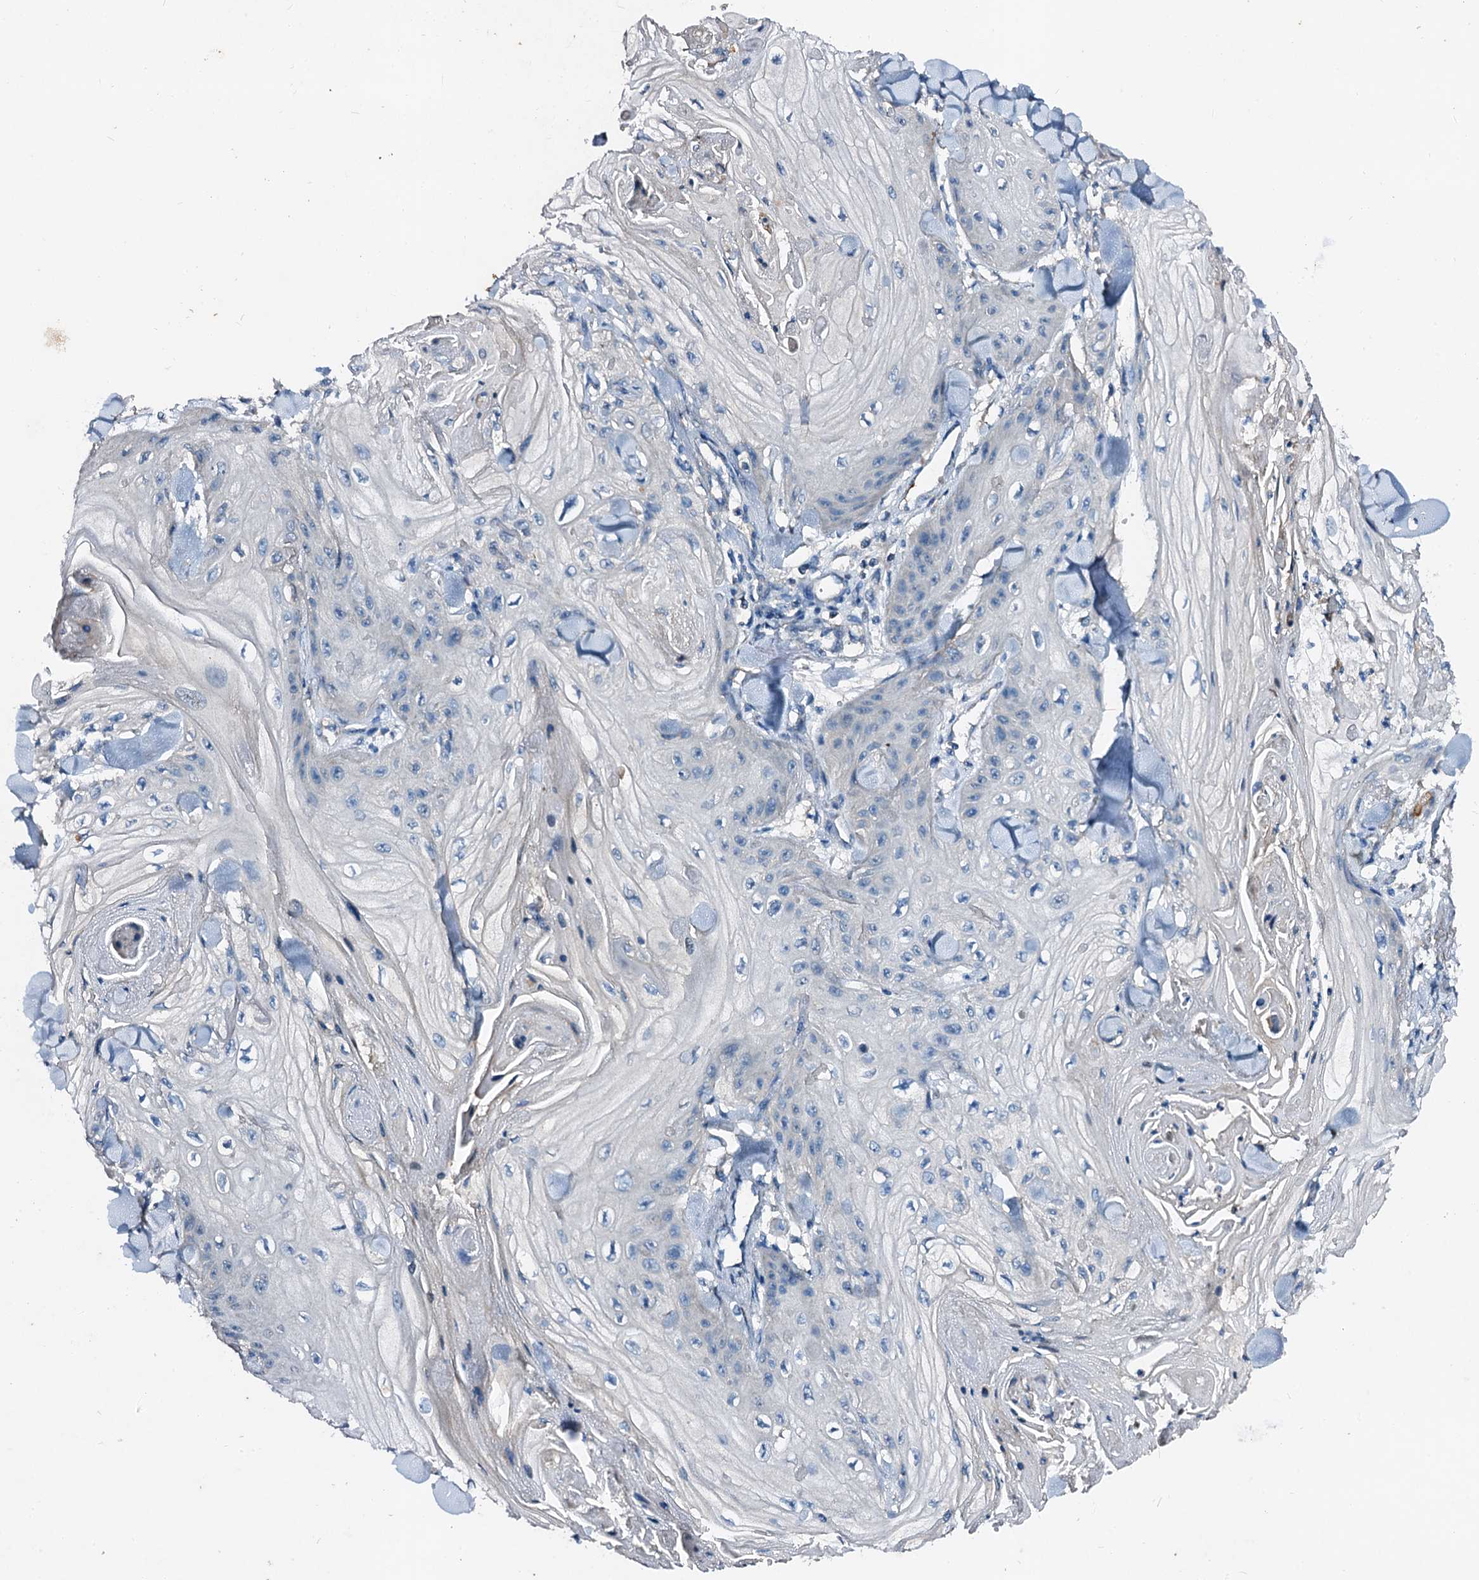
{"staining": {"intensity": "negative", "quantity": "none", "location": "none"}, "tissue": "skin cancer", "cell_type": "Tumor cells", "image_type": "cancer", "snomed": [{"axis": "morphology", "description": "Squamous cell carcinoma, NOS"}, {"axis": "topography", "description": "Skin"}], "caption": "Immunohistochemistry micrograph of neoplastic tissue: human skin squamous cell carcinoma stained with DAB (3,3'-diaminobenzidine) demonstrates no significant protein expression in tumor cells.", "gene": "FIBIN", "patient": {"sex": "male", "age": 74}}